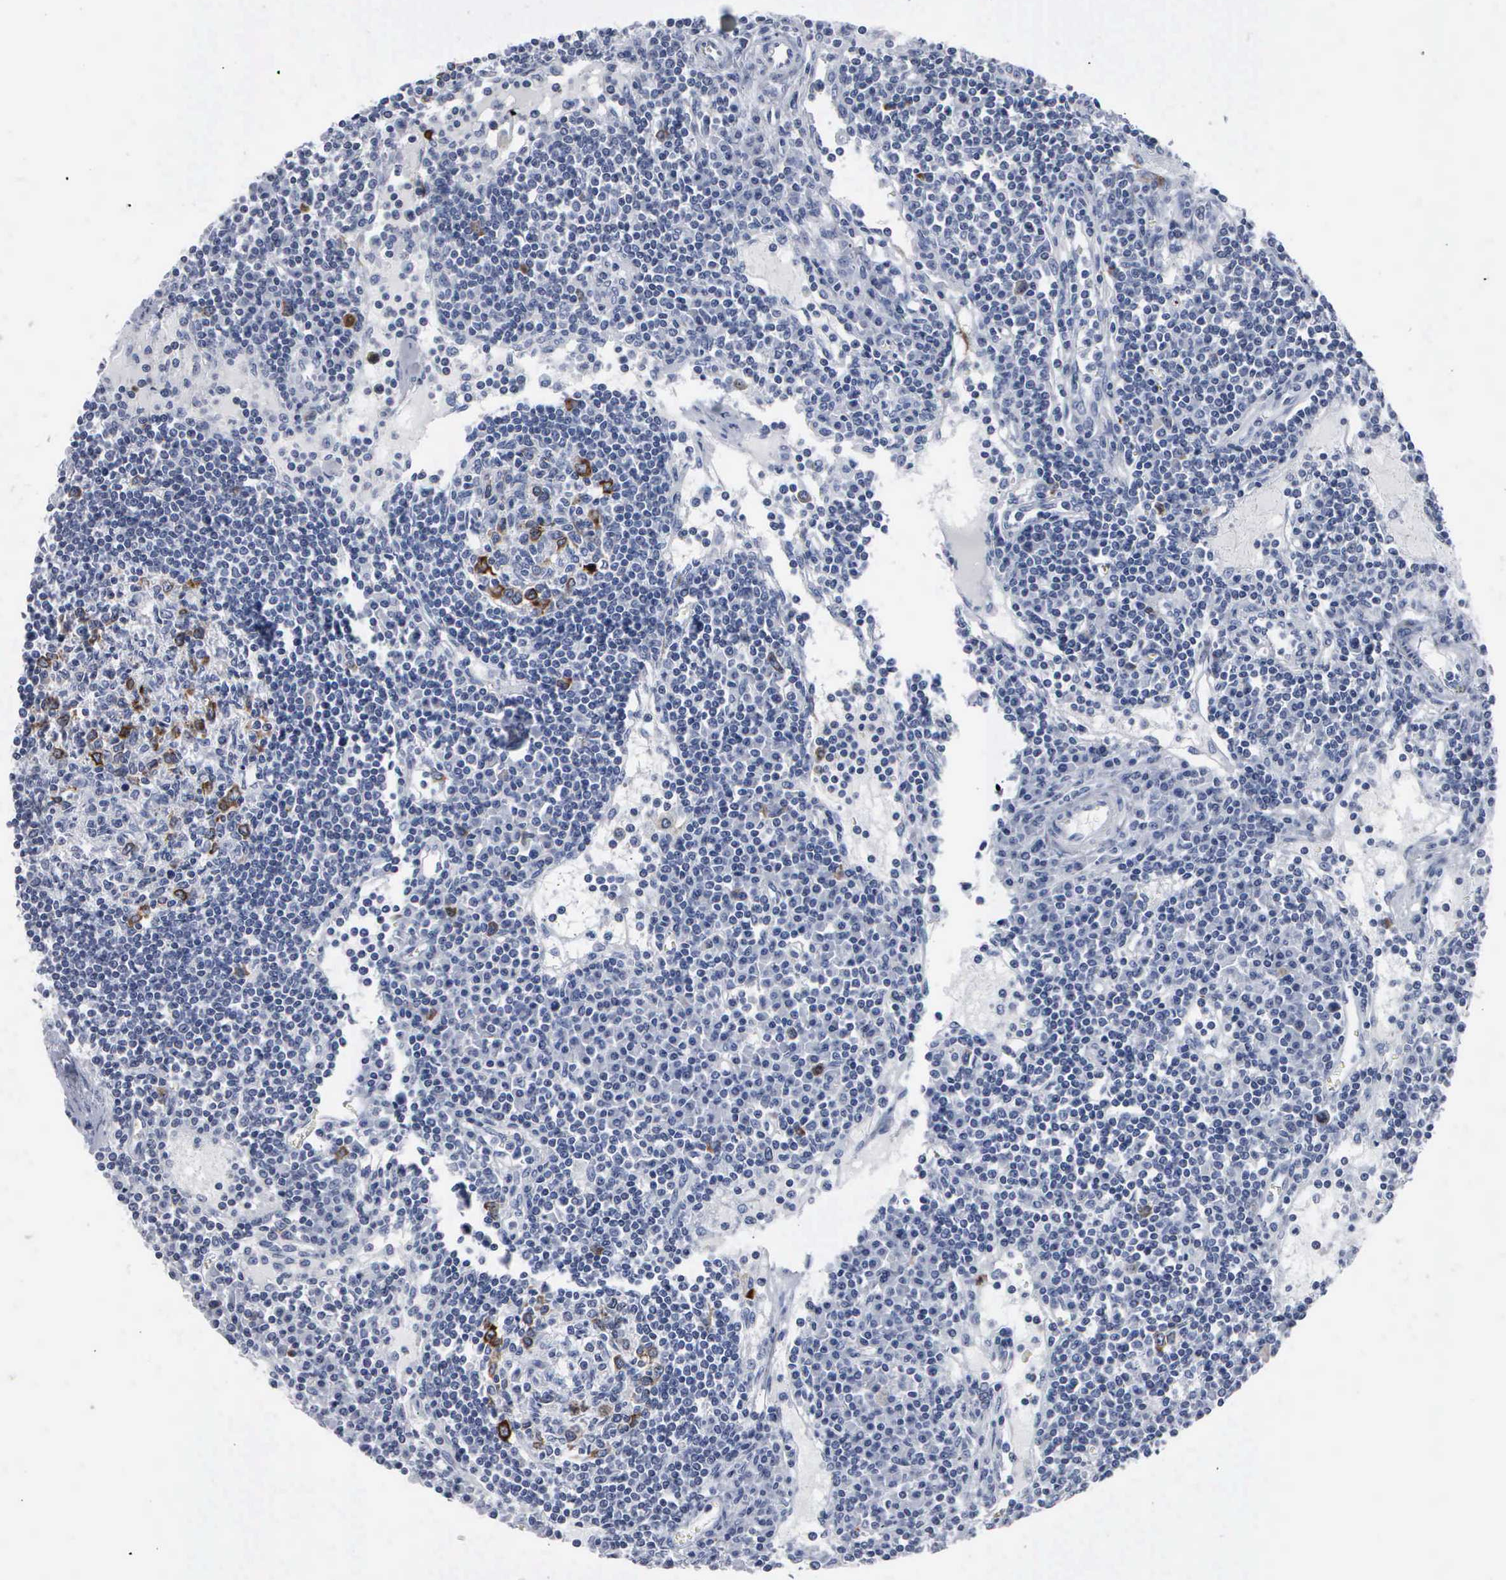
{"staining": {"intensity": "strong", "quantity": "<25%", "location": "cytoplasmic/membranous"}, "tissue": "lymph node", "cell_type": "Germinal center cells", "image_type": "normal", "snomed": [{"axis": "morphology", "description": "Normal tissue, NOS"}, {"axis": "topography", "description": "Lymph node"}], "caption": "DAB immunohistochemical staining of normal human lymph node exhibits strong cytoplasmic/membranous protein staining in about <25% of germinal center cells.", "gene": "CCNB1", "patient": {"sex": "female", "age": 62}}